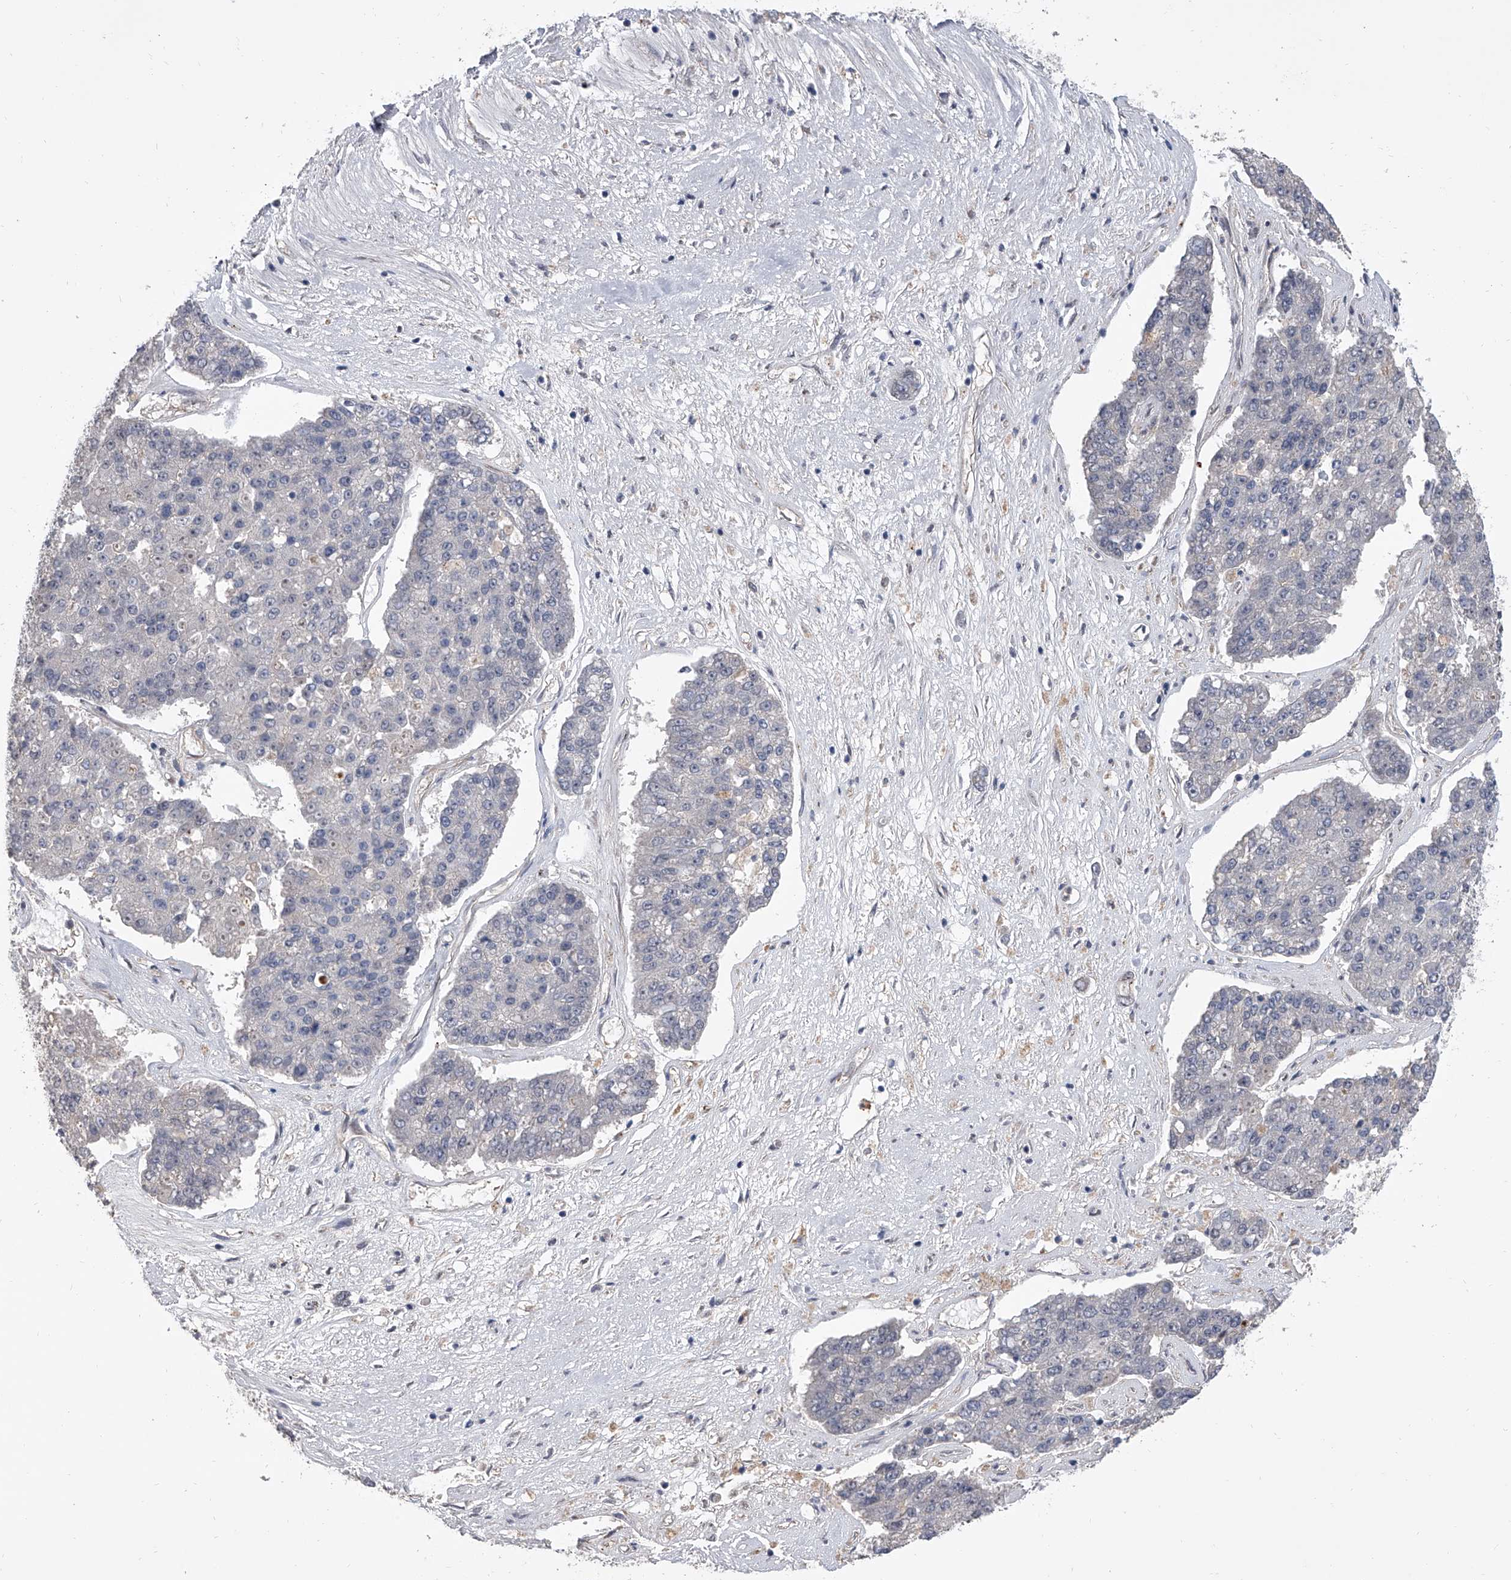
{"staining": {"intensity": "negative", "quantity": "none", "location": "none"}, "tissue": "pancreatic cancer", "cell_type": "Tumor cells", "image_type": "cancer", "snomed": [{"axis": "morphology", "description": "Adenocarcinoma, NOS"}, {"axis": "topography", "description": "Pancreas"}], "caption": "Tumor cells show no significant staining in adenocarcinoma (pancreatic).", "gene": "ZNF426", "patient": {"sex": "male", "age": 50}}